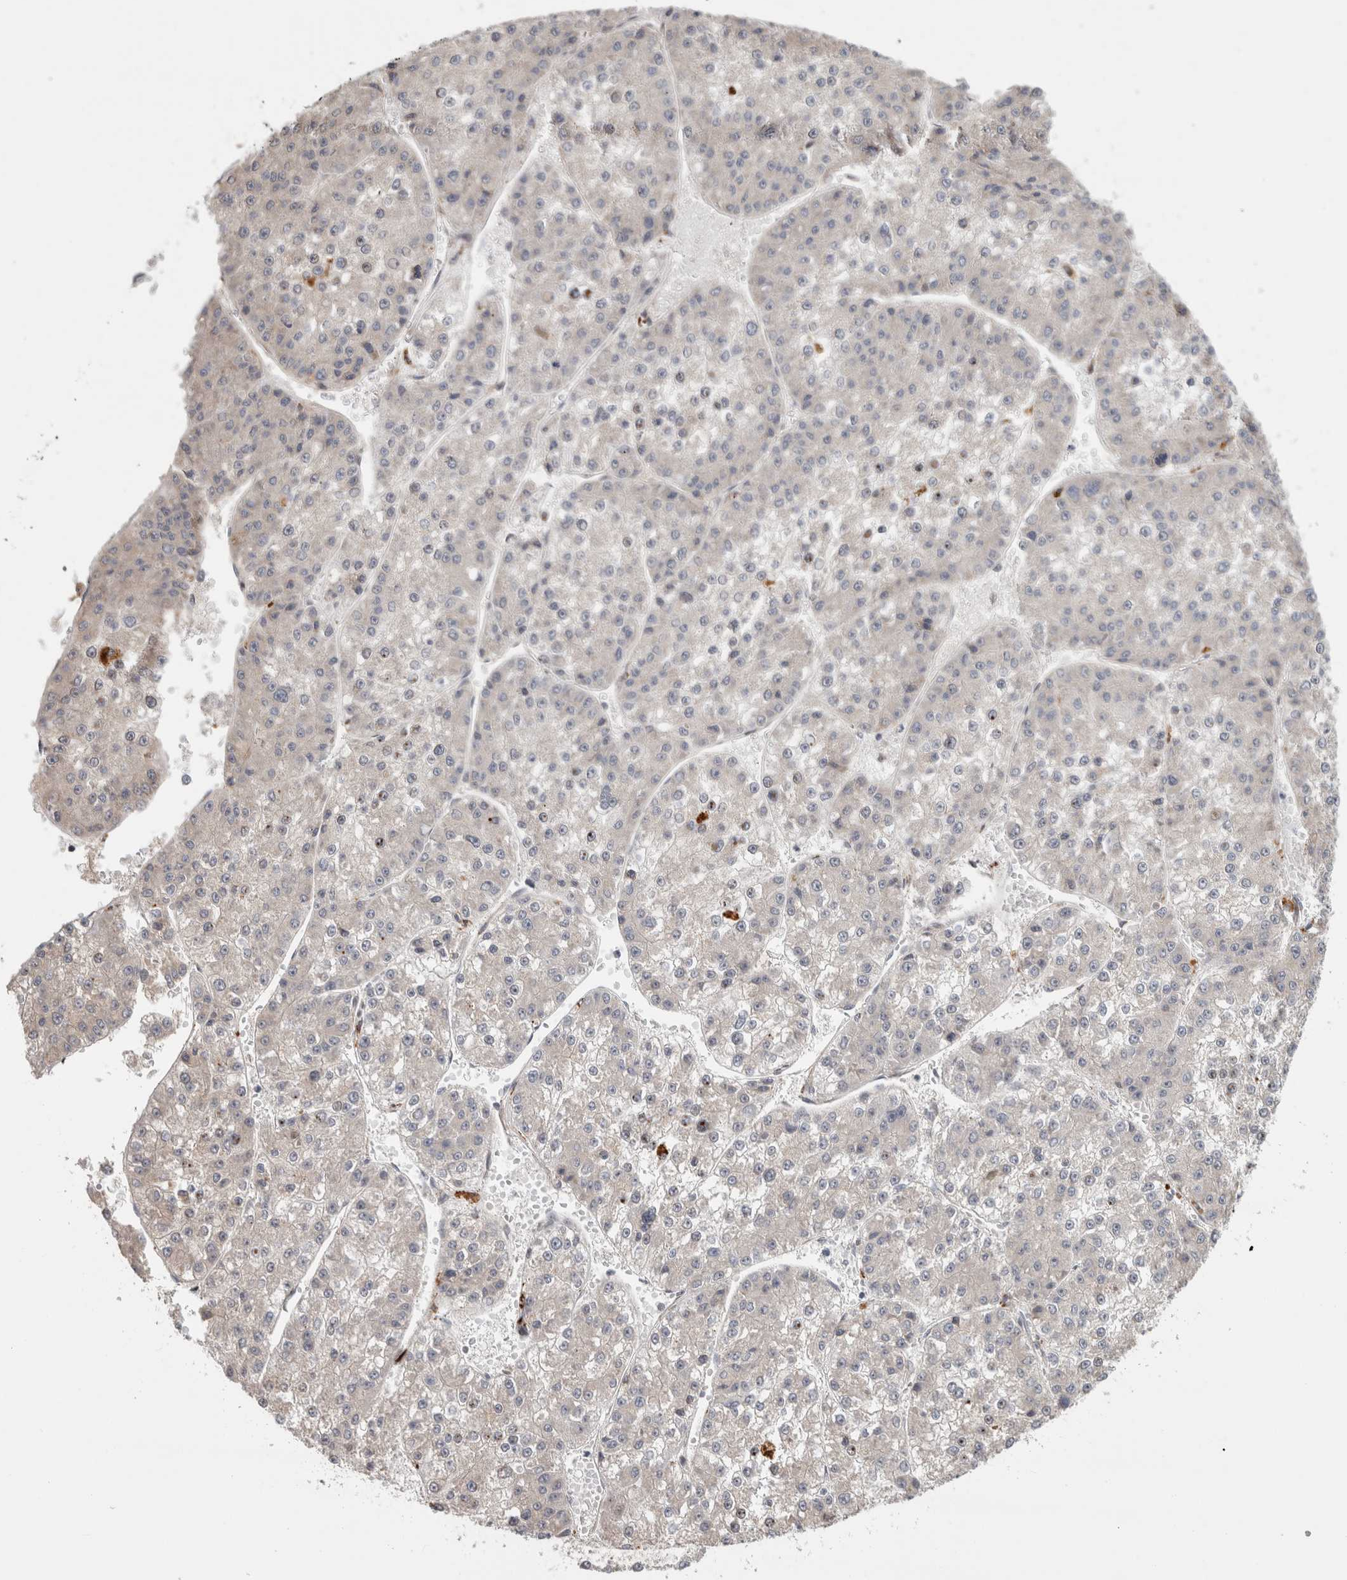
{"staining": {"intensity": "negative", "quantity": "none", "location": "none"}, "tissue": "liver cancer", "cell_type": "Tumor cells", "image_type": "cancer", "snomed": [{"axis": "morphology", "description": "Carcinoma, Hepatocellular, NOS"}, {"axis": "topography", "description": "Liver"}], "caption": "Liver cancer (hepatocellular carcinoma) was stained to show a protein in brown. There is no significant staining in tumor cells.", "gene": "NAB2", "patient": {"sex": "female", "age": 73}}